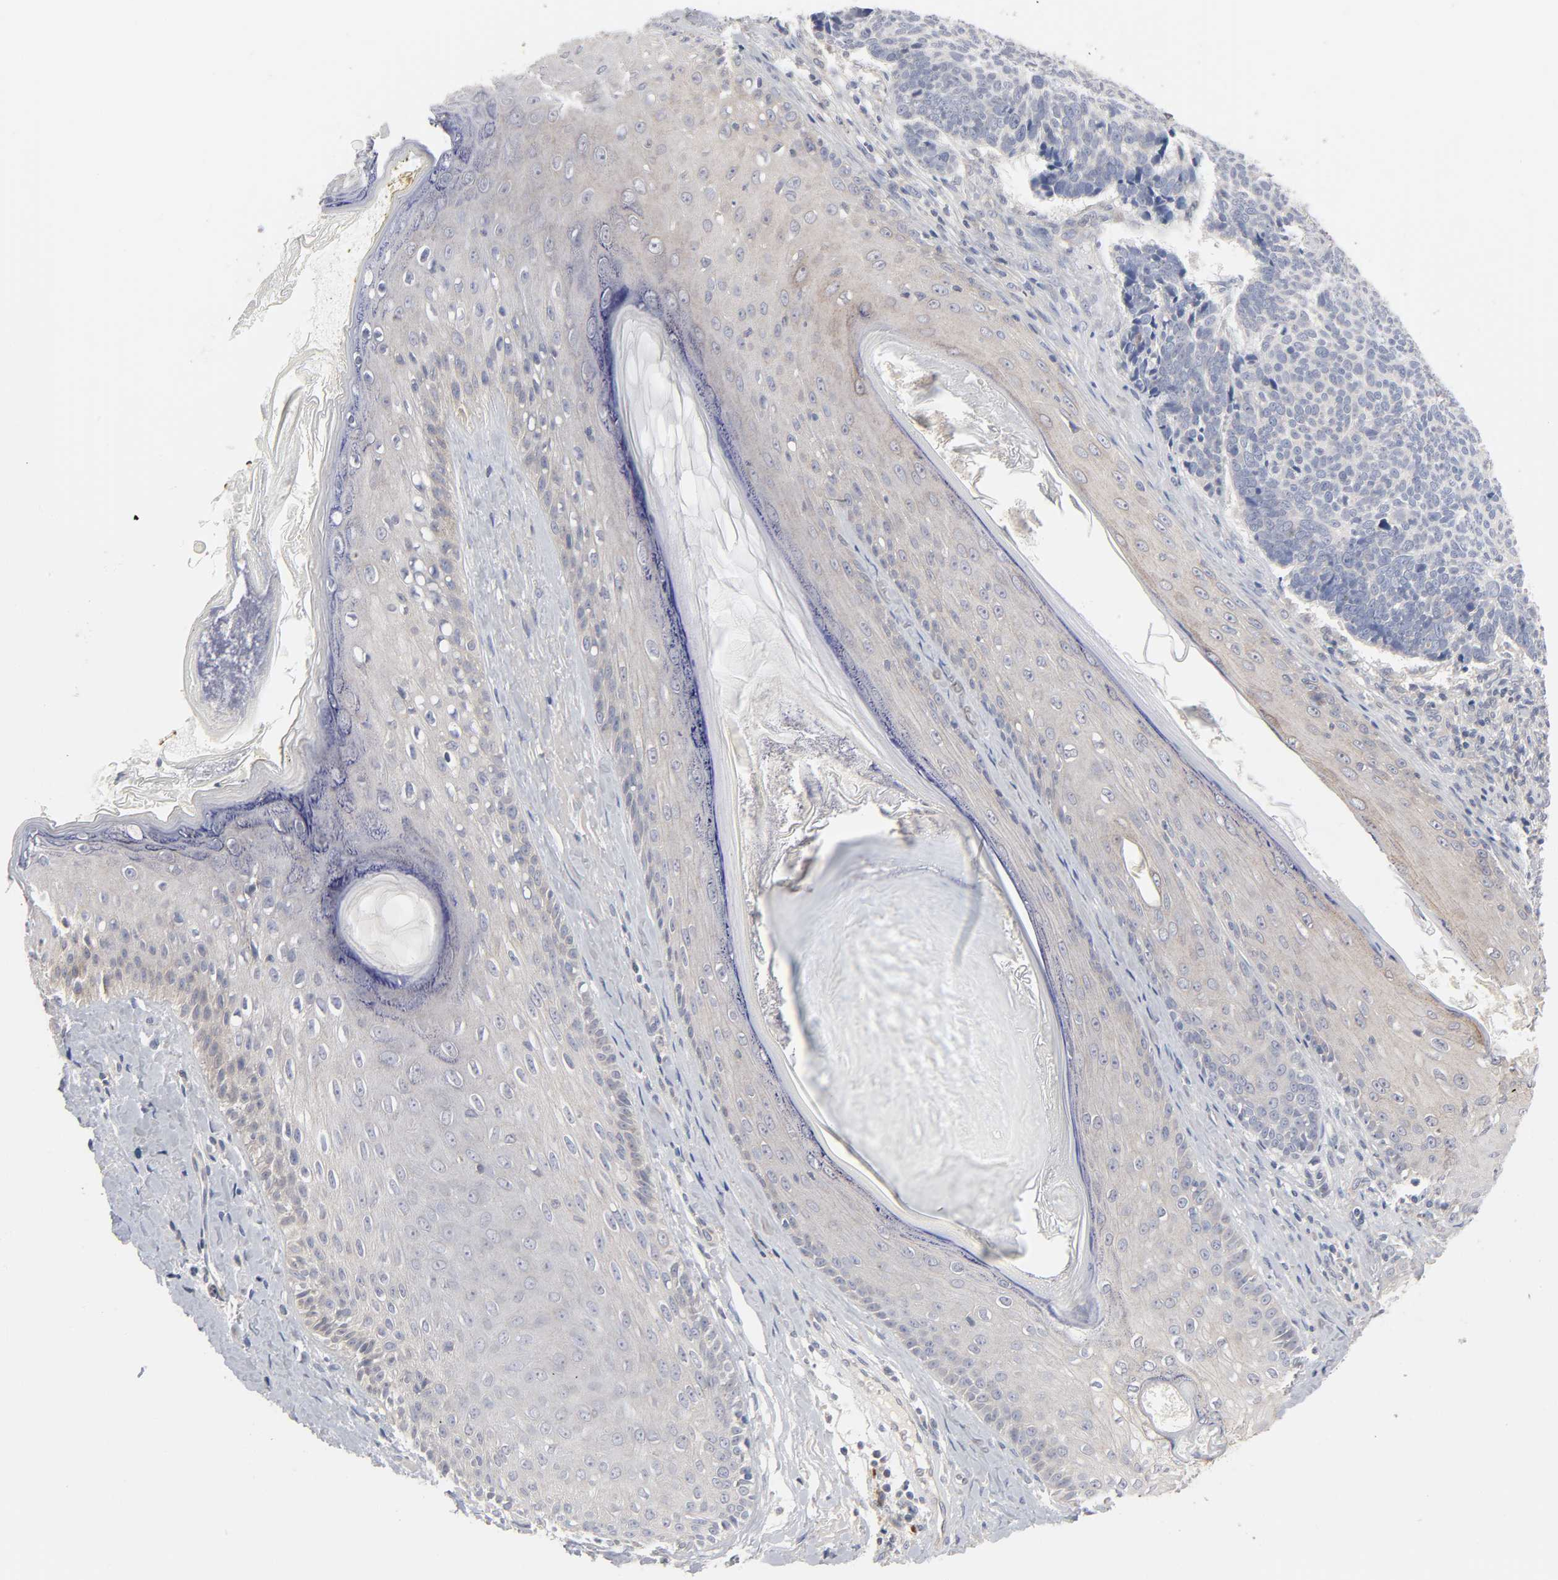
{"staining": {"intensity": "weak", "quantity": "<25%", "location": "cytoplasmic/membranous"}, "tissue": "skin cancer", "cell_type": "Tumor cells", "image_type": "cancer", "snomed": [{"axis": "morphology", "description": "Basal cell carcinoma"}, {"axis": "topography", "description": "Skin"}], "caption": "Immunohistochemistry (IHC) photomicrograph of neoplastic tissue: human skin cancer (basal cell carcinoma) stained with DAB reveals no significant protein positivity in tumor cells.", "gene": "IL4R", "patient": {"sex": "male", "age": 84}}